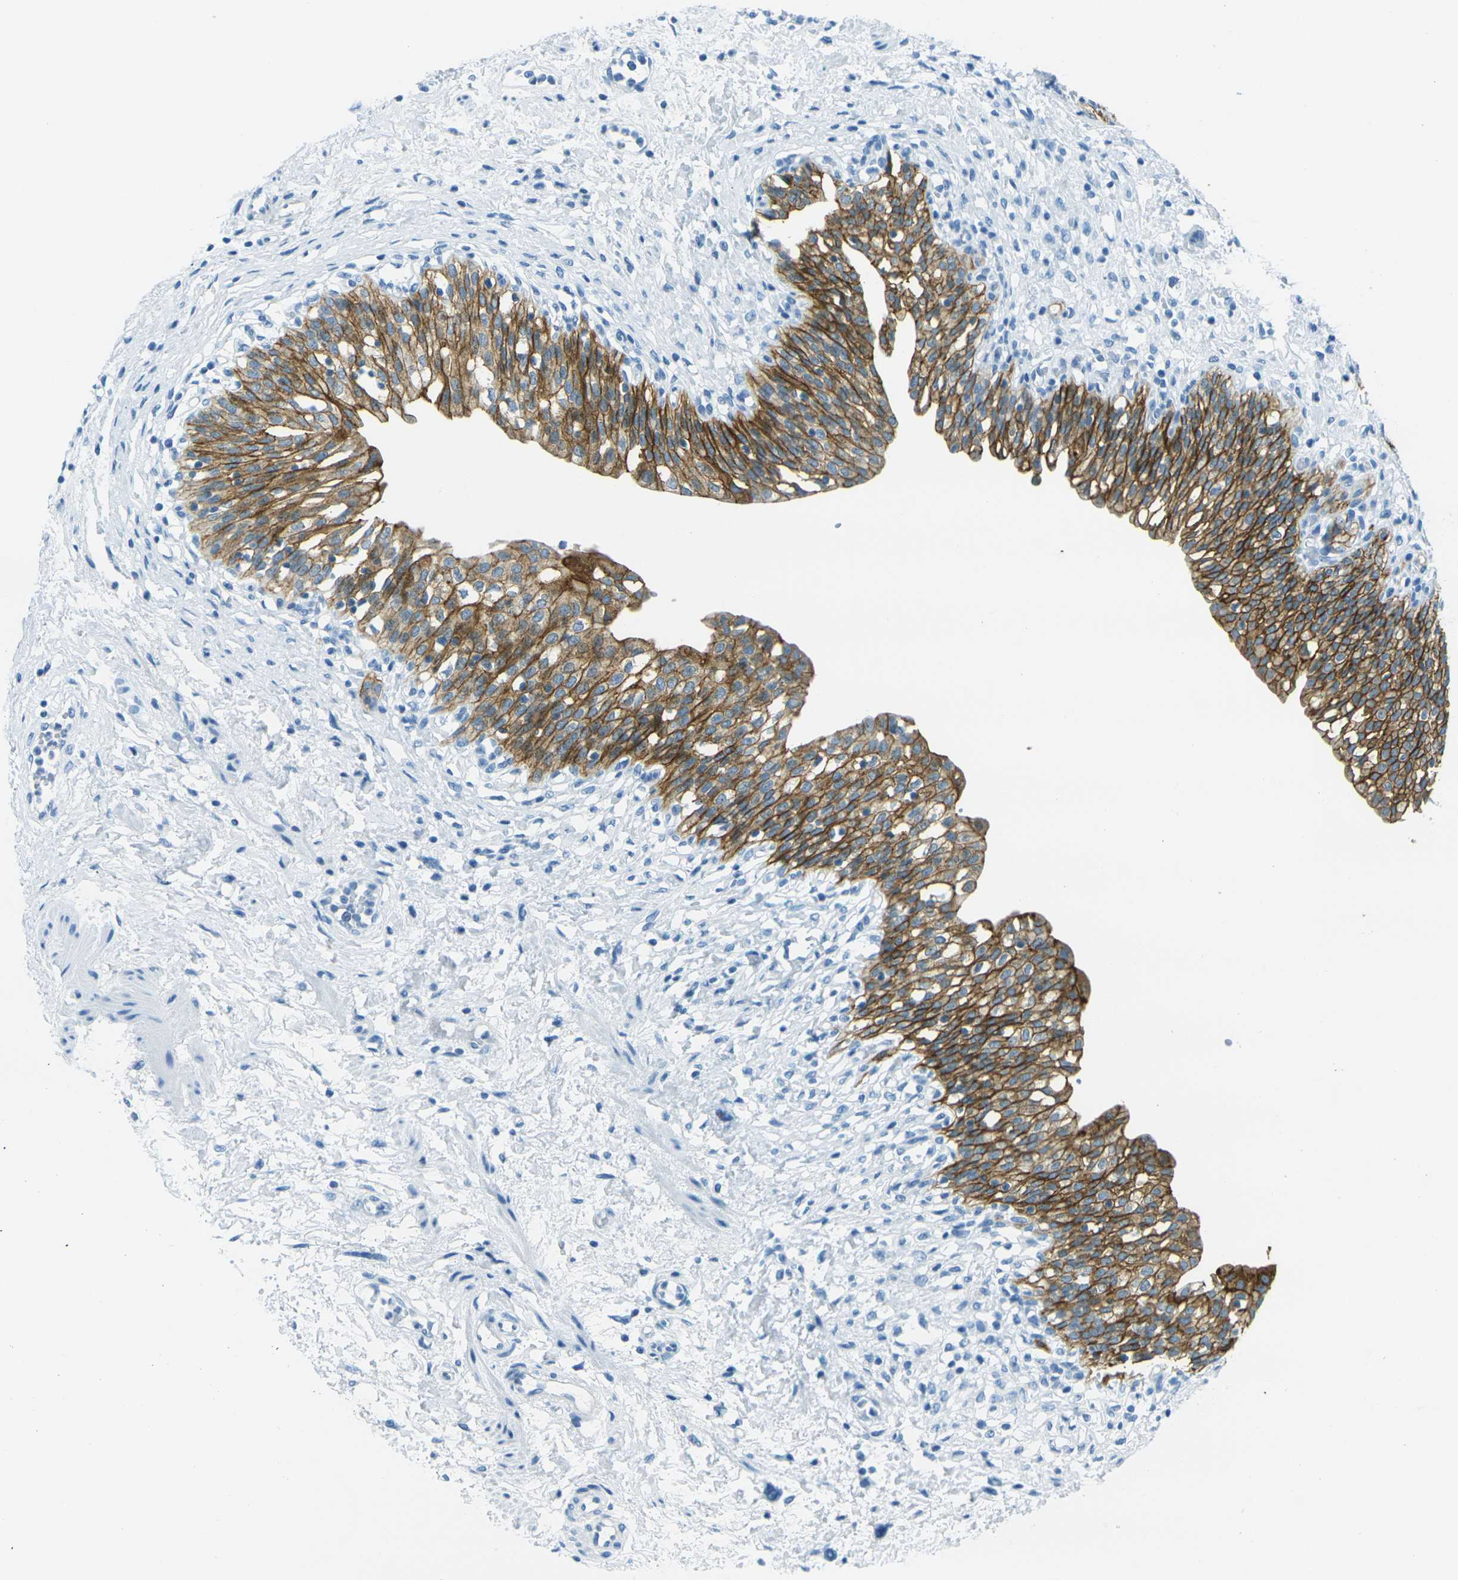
{"staining": {"intensity": "strong", "quantity": ">75%", "location": "cytoplasmic/membranous"}, "tissue": "urinary bladder", "cell_type": "Urothelial cells", "image_type": "normal", "snomed": [{"axis": "morphology", "description": "Normal tissue, NOS"}, {"axis": "topography", "description": "Urinary bladder"}], "caption": "Immunohistochemistry of unremarkable human urinary bladder exhibits high levels of strong cytoplasmic/membranous expression in about >75% of urothelial cells. Immunohistochemistry (ihc) stains the protein in brown and the nuclei are stained blue.", "gene": "OCLN", "patient": {"sex": "male", "age": 55}}